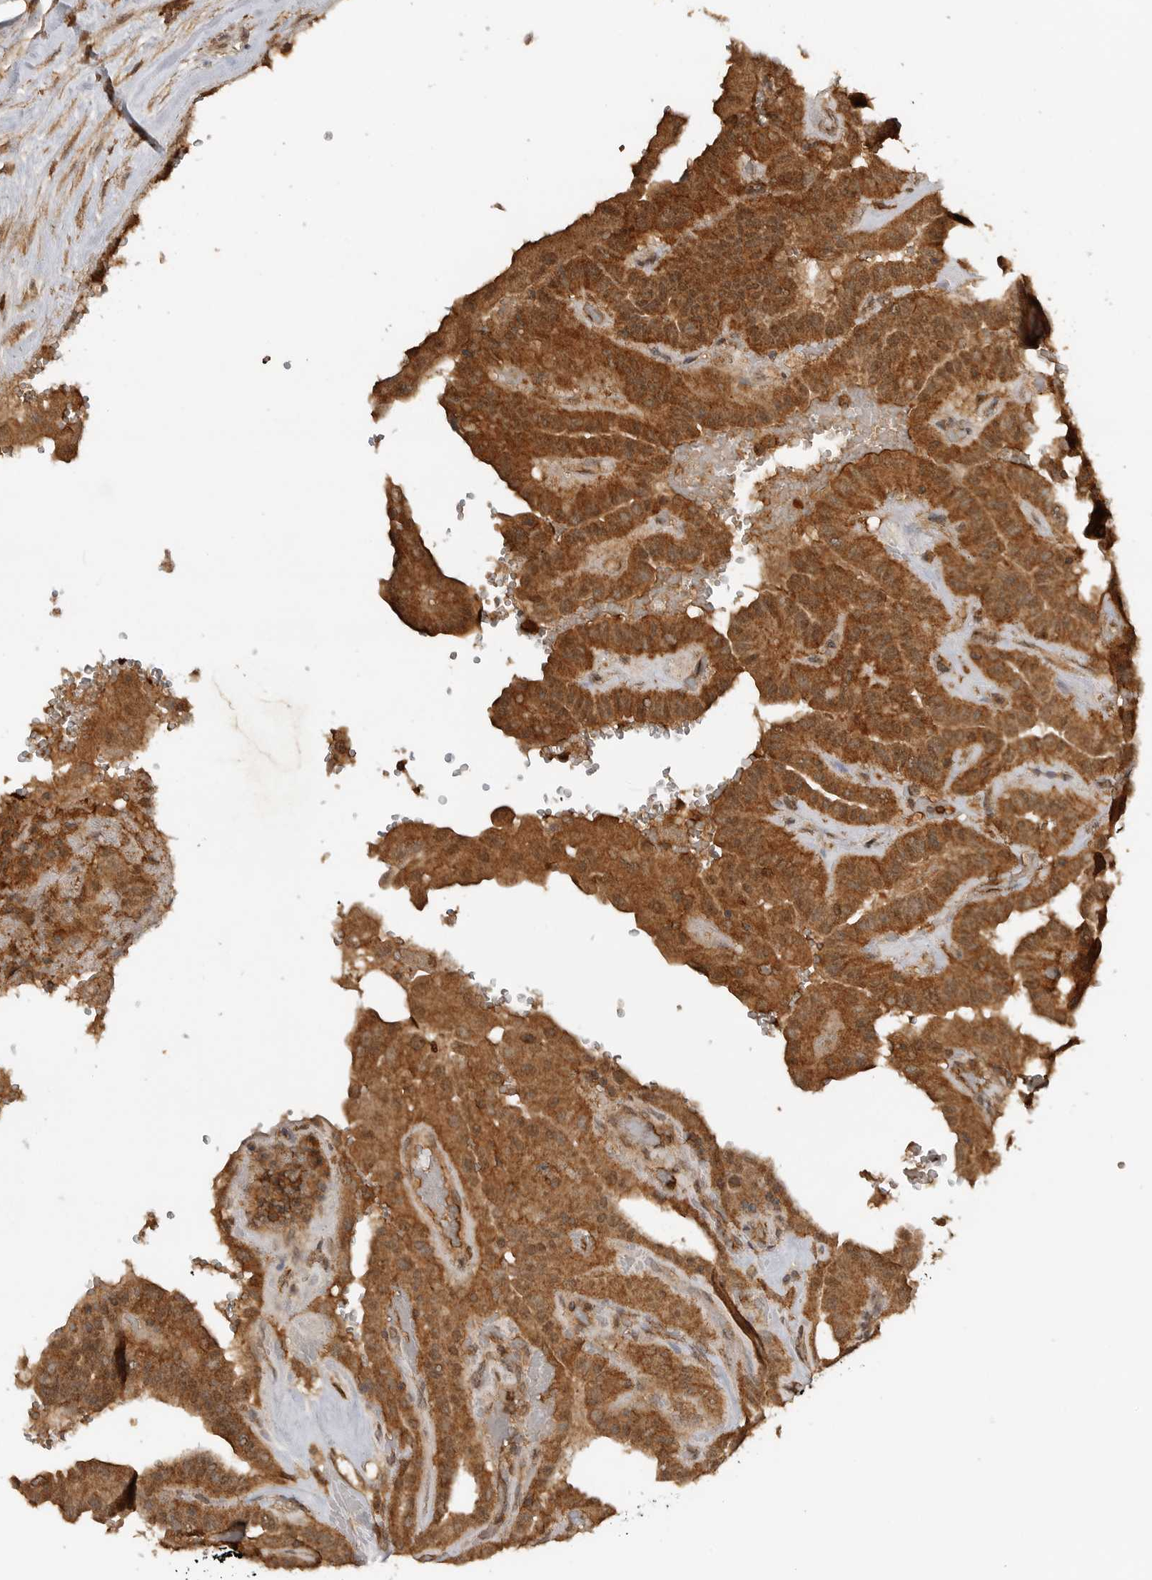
{"staining": {"intensity": "strong", "quantity": ">75%", "location": "cytoplasmic/membranous,nuclear"}, "tissue": "thyroid cancer", "cell_type": "Tumor cells", "image_type": "cancer", "snomed": [{"axis": "morphology", "description": "Papillary adenocarcinoma, NOS"}, {"axis": "topography", "description": "Thyroid gland"}], "caption": "Strong cytoplasmic/membranous and nuclear staining for a protein is seen in approximately >75% of tumor cells of thyroid papillary adenocarcinoma using immunohistochemistry.", "gene": "ICOSLG", "patient": {"sex": "male", "age": 77}}